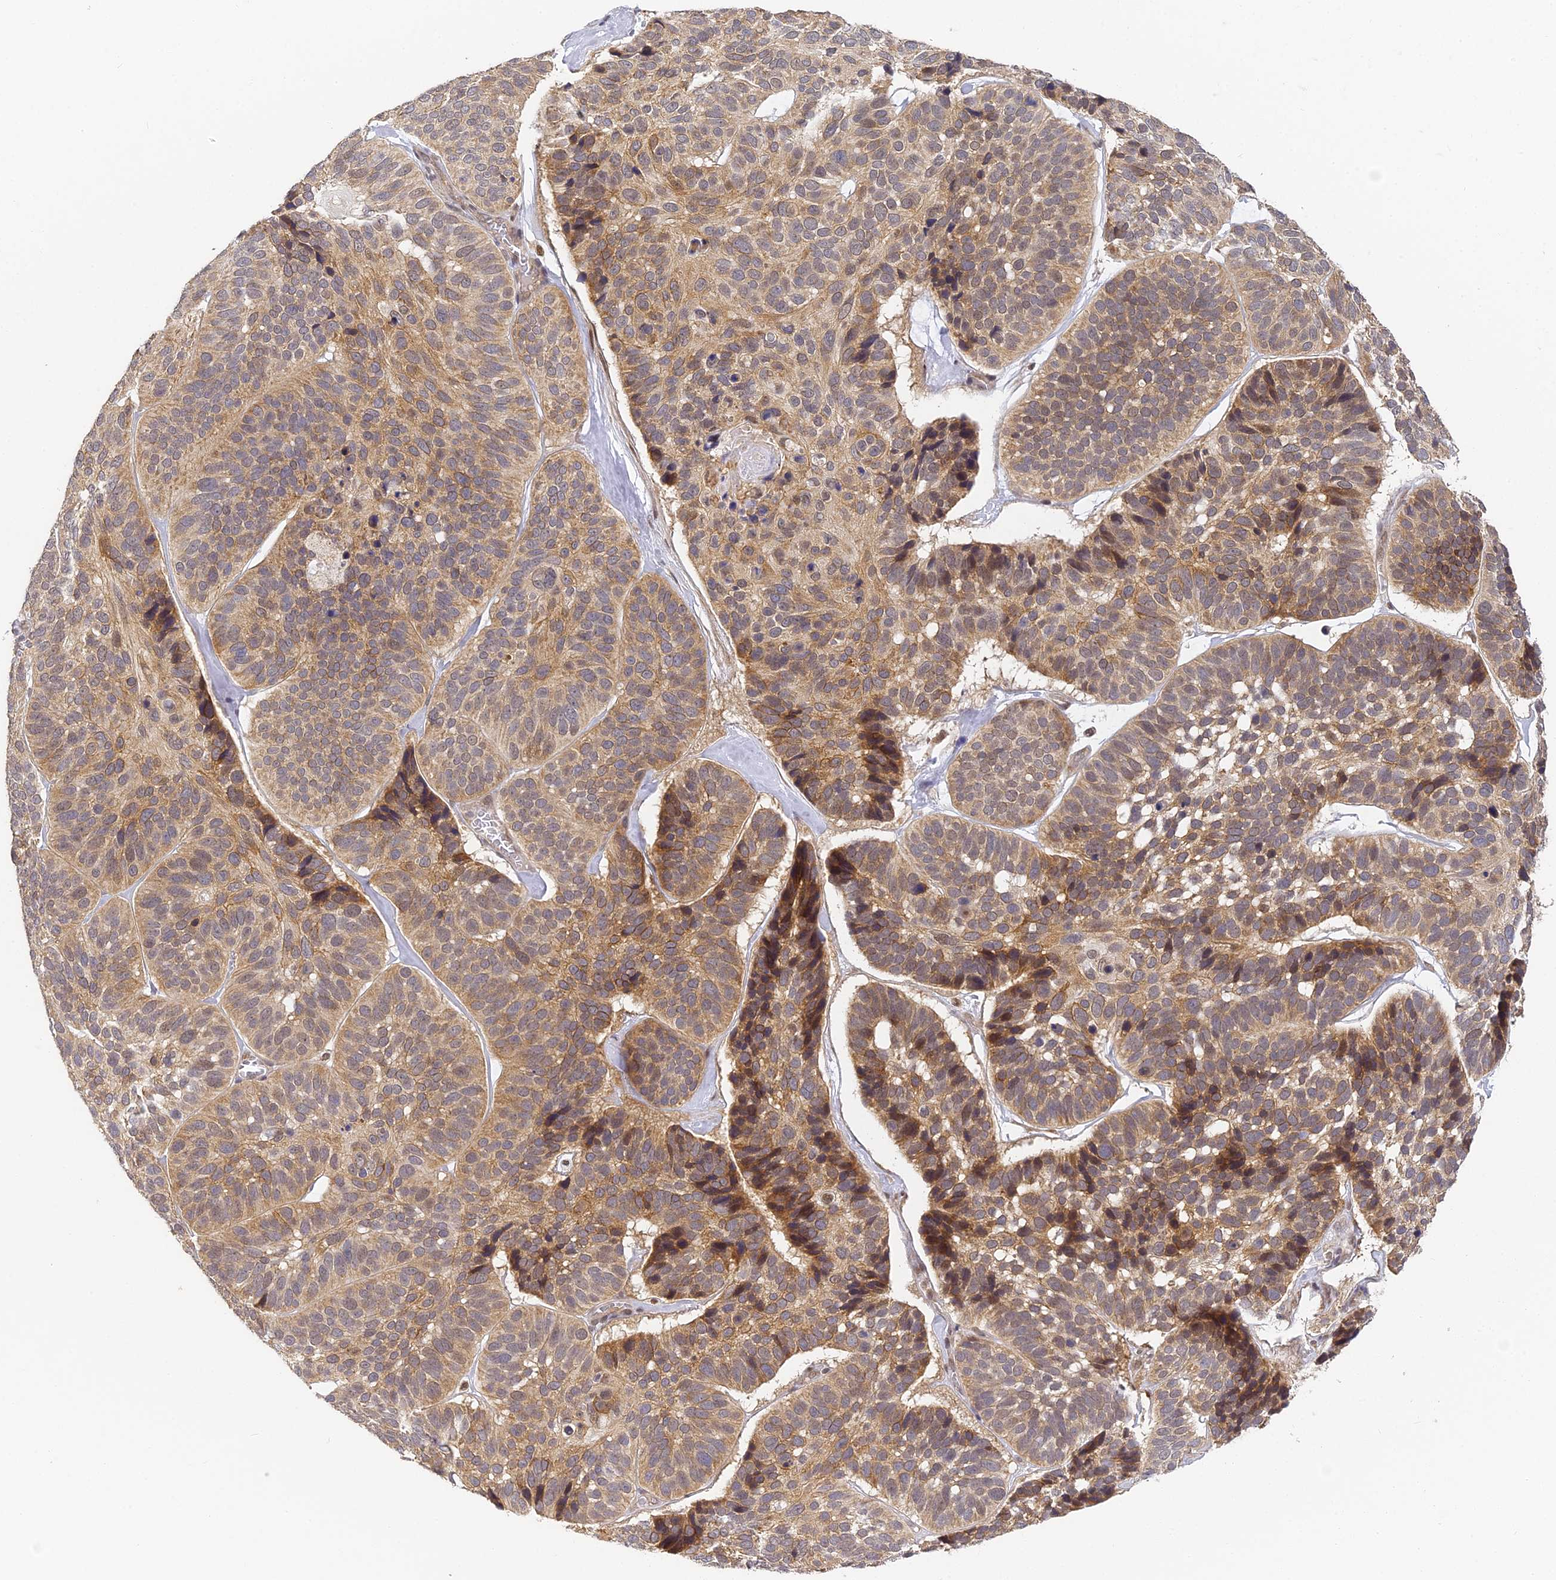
{"staining": {"intensity": "moderate", "quantity": "25%-75%", "location": "cytoplasmic/membranous"}, "tissue": "skin cancer", "cell_type": "Tumor cells", "image_type": "cancer", "snomed": [{"axis": "morphology", "description": "Basal cell carcinoma"}, {"axis": "topography", "description": "Skin"}], "caption": "There is medium levels of moderate cytoplasmic/membranous positivity in tumor cells of basal cell carcinoma (skin), as demonstrated by immunohistochemical staining (brown color).", "gene": "DNAAF10", "patient": {"sex": "male", "age": 62}}